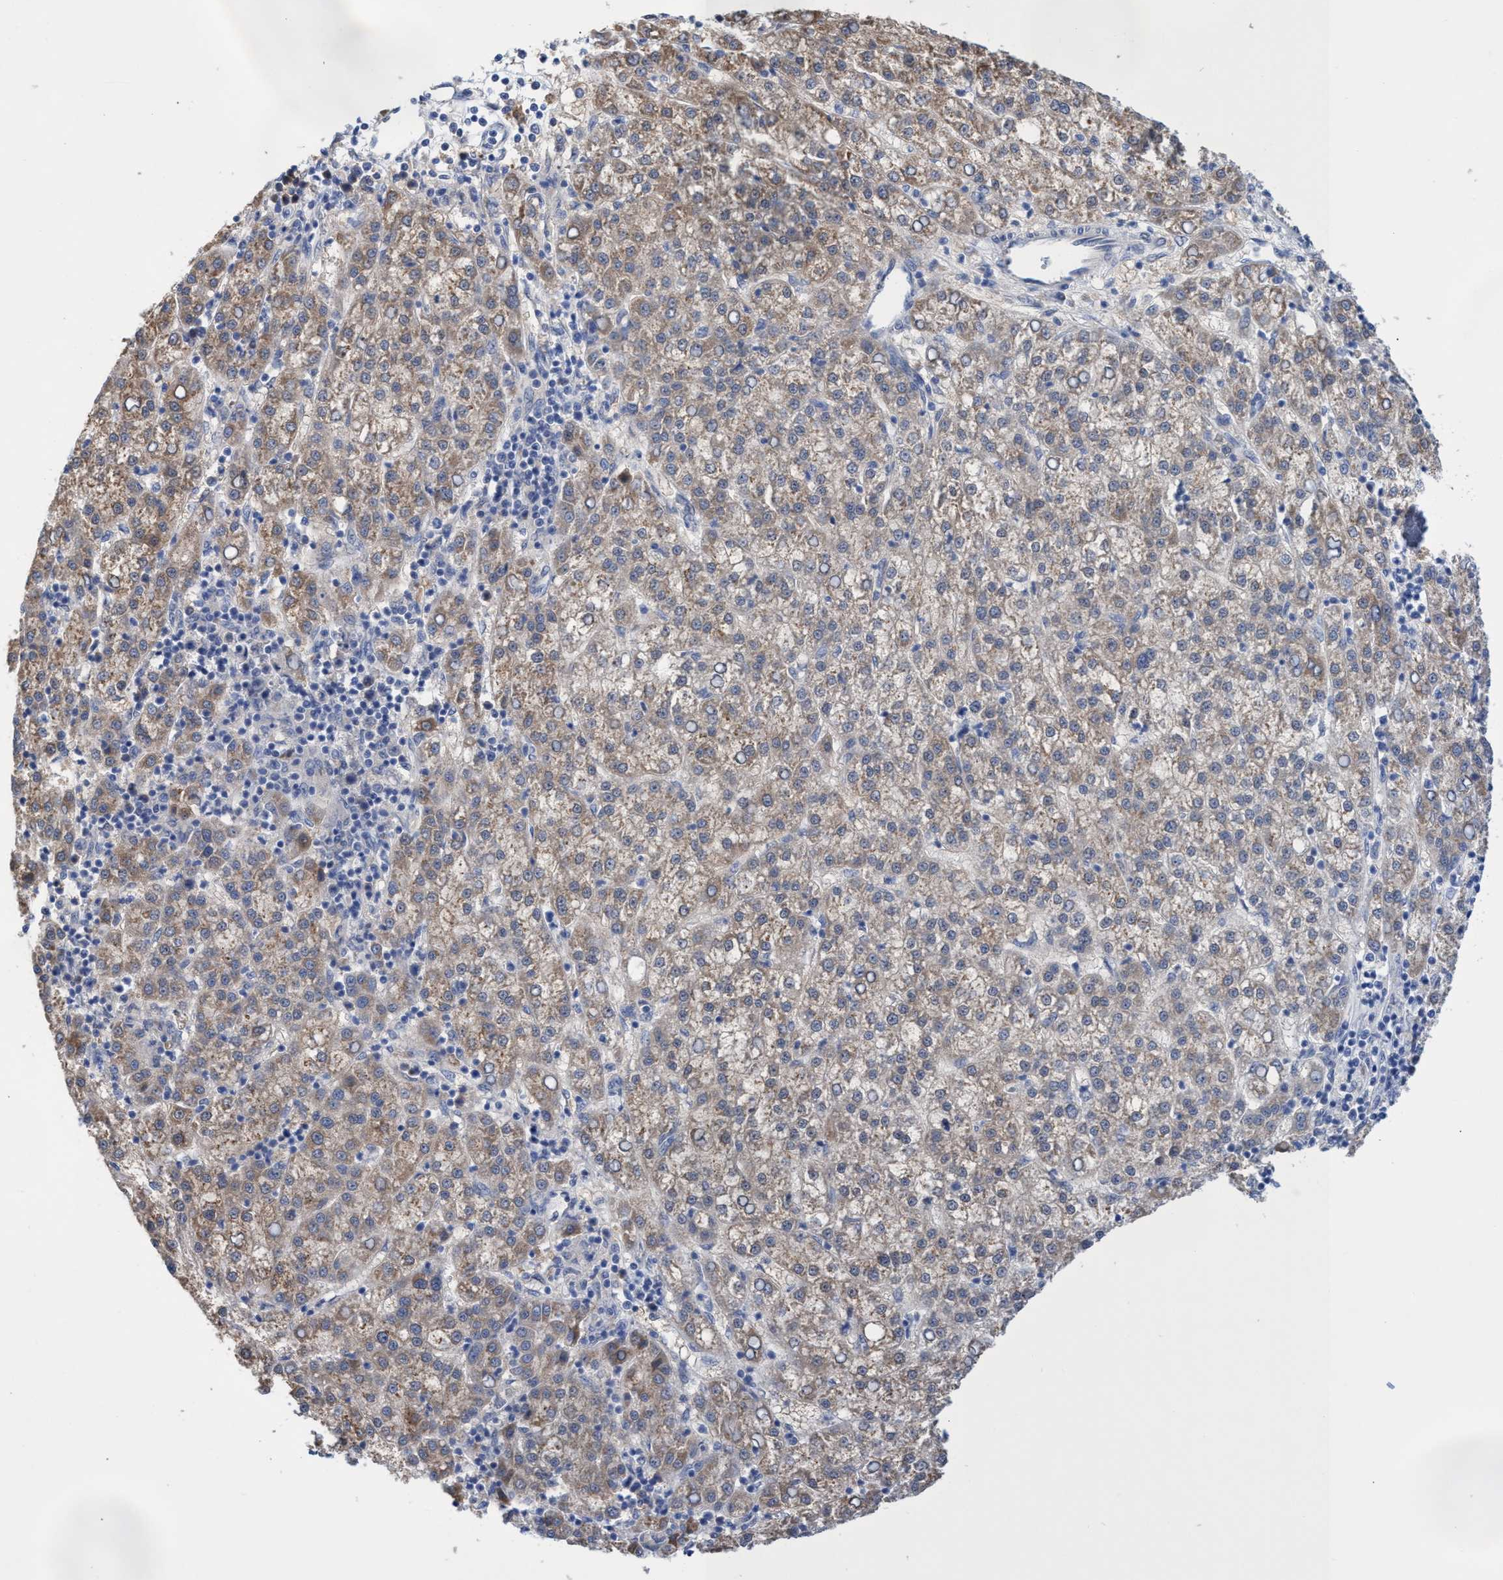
{"staining": {"intensity": "weak", "quantity": ">75%", "location": "cytoplasmic/membranous"}, "tissue": "liver cancer", "cell_type": "Tumor cells", "image_type": "cancer", "snomed": [{"axis": "morphology", "description": "Carcinoma, Hepatocellular, NOS"}, {"axis": "topography", "description": "Liver"}], "caption": "A histopathology image of liver hepatocellular carcinoma stained for a protein demonstrates weak cytoplasmic/membranous brown staining in tumor cells.", "gene": "SVEP1", "patient": {"sex": "female", "age": 58}}